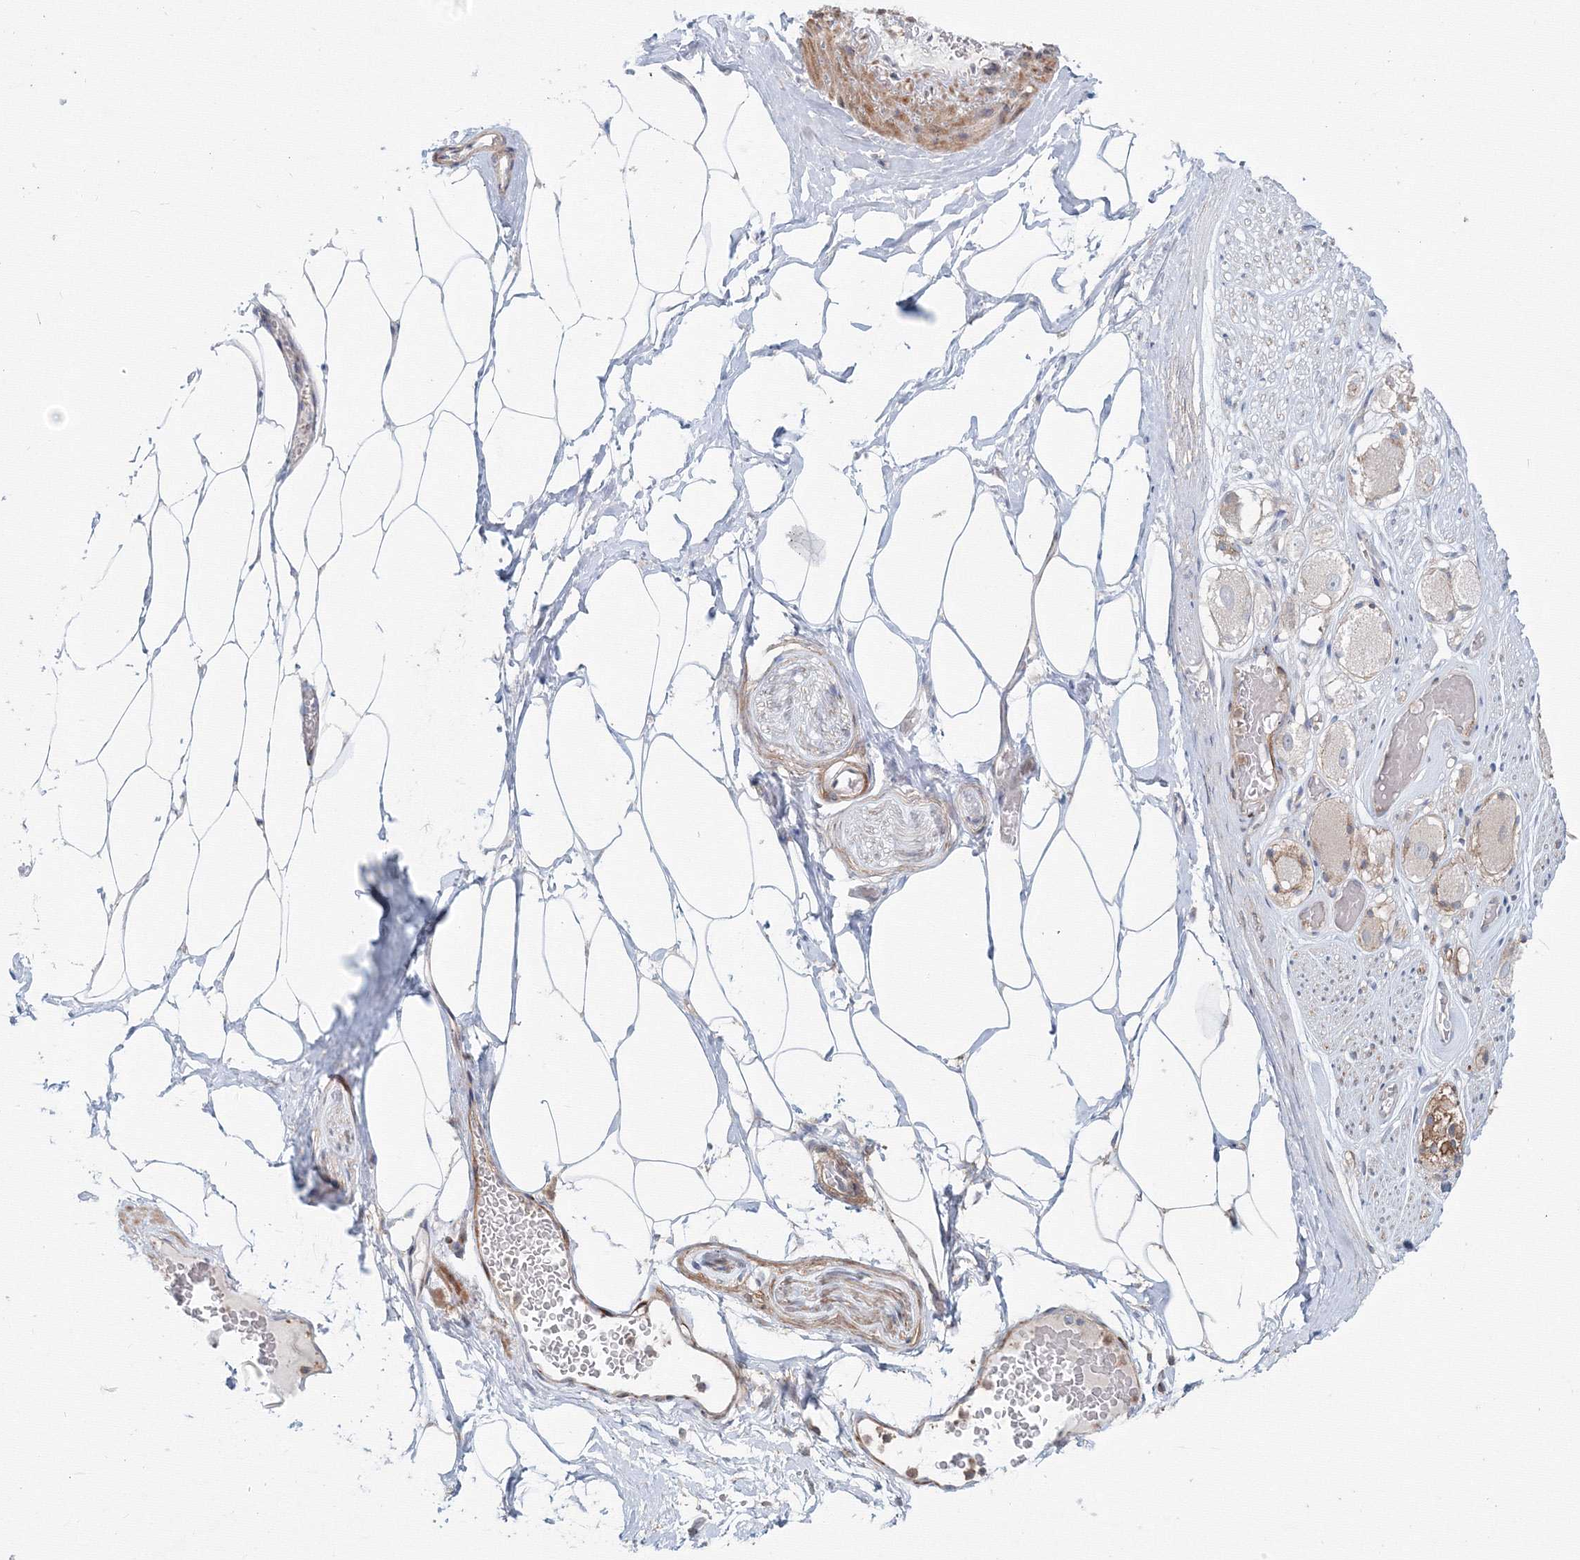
{"staining": {"intensity": "negative", "quantity": "none", "location": "none"}, "tissue": "adipose tissue", "cell_type": "Adipocytes", "image_type": "normal", "snomed": [{"axis": "morphology", "description": "Normal tissue, NOS"}, {"axis": "morphology", "description": "Adenocarcinoma, Low grade"}, {"axis": "topography", "description": "Prostate"}, {"axis": "topography", "description": "Peripheral nerve tissue"}], "caption": "Adipocytes show no significant protein expression in normal adipose tissue.", "gene": "SH3PXD2A", "patient": {"sex": "male", "age": 63}}